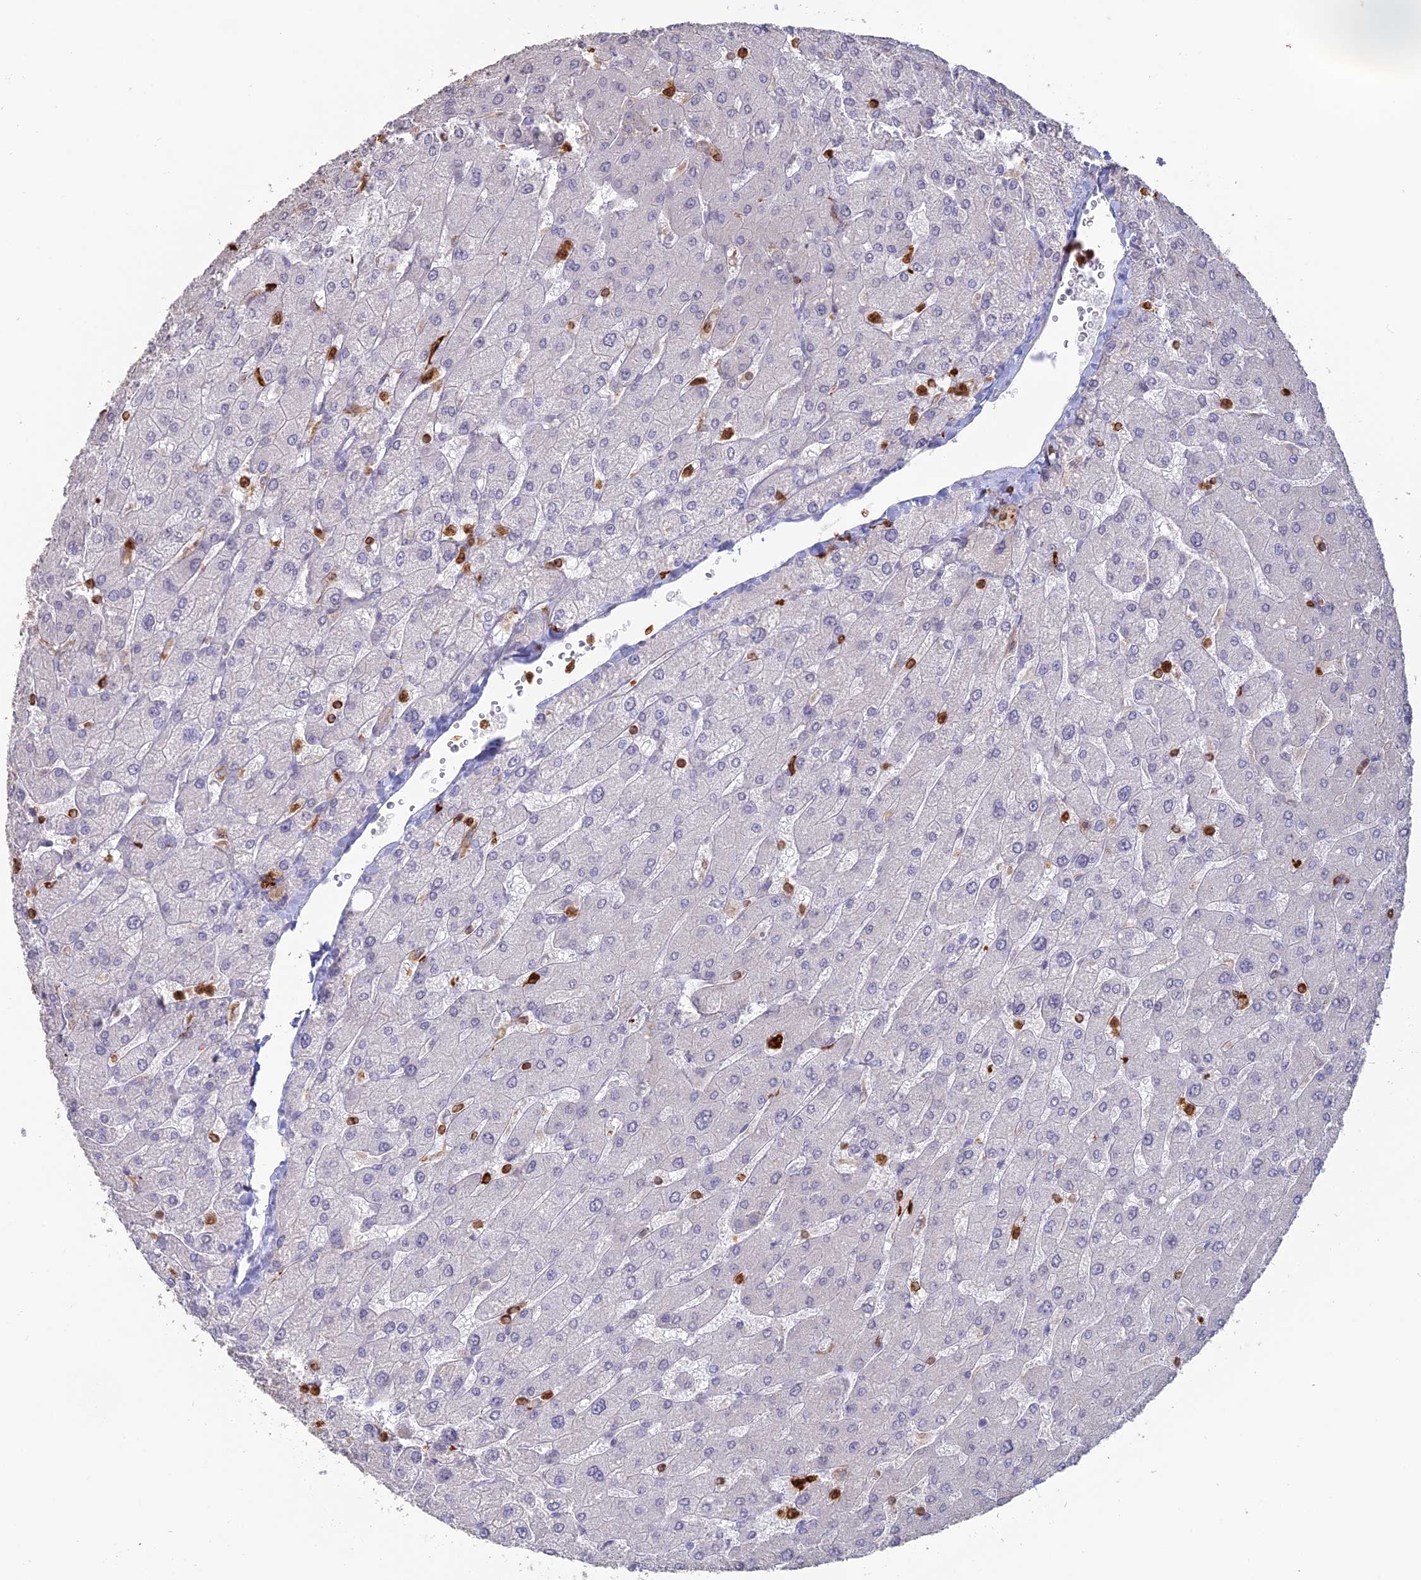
{"staining": {"intensity": "negative", "quantity": "none", "location": "none"}, "tissue": "liver", "cell_type": "Cholangiocytes", "image_type": "normal", "snomed": [{"axis": "morphology", "description": "Normal tissue, NOS"}, {"axis": "topography", "description": "Liver"}], "caption": "The image displays no significant positivity in cholangiocytes of liver.", "gene": "APOBR", "patient": {"sex": "male", "age": 55}}